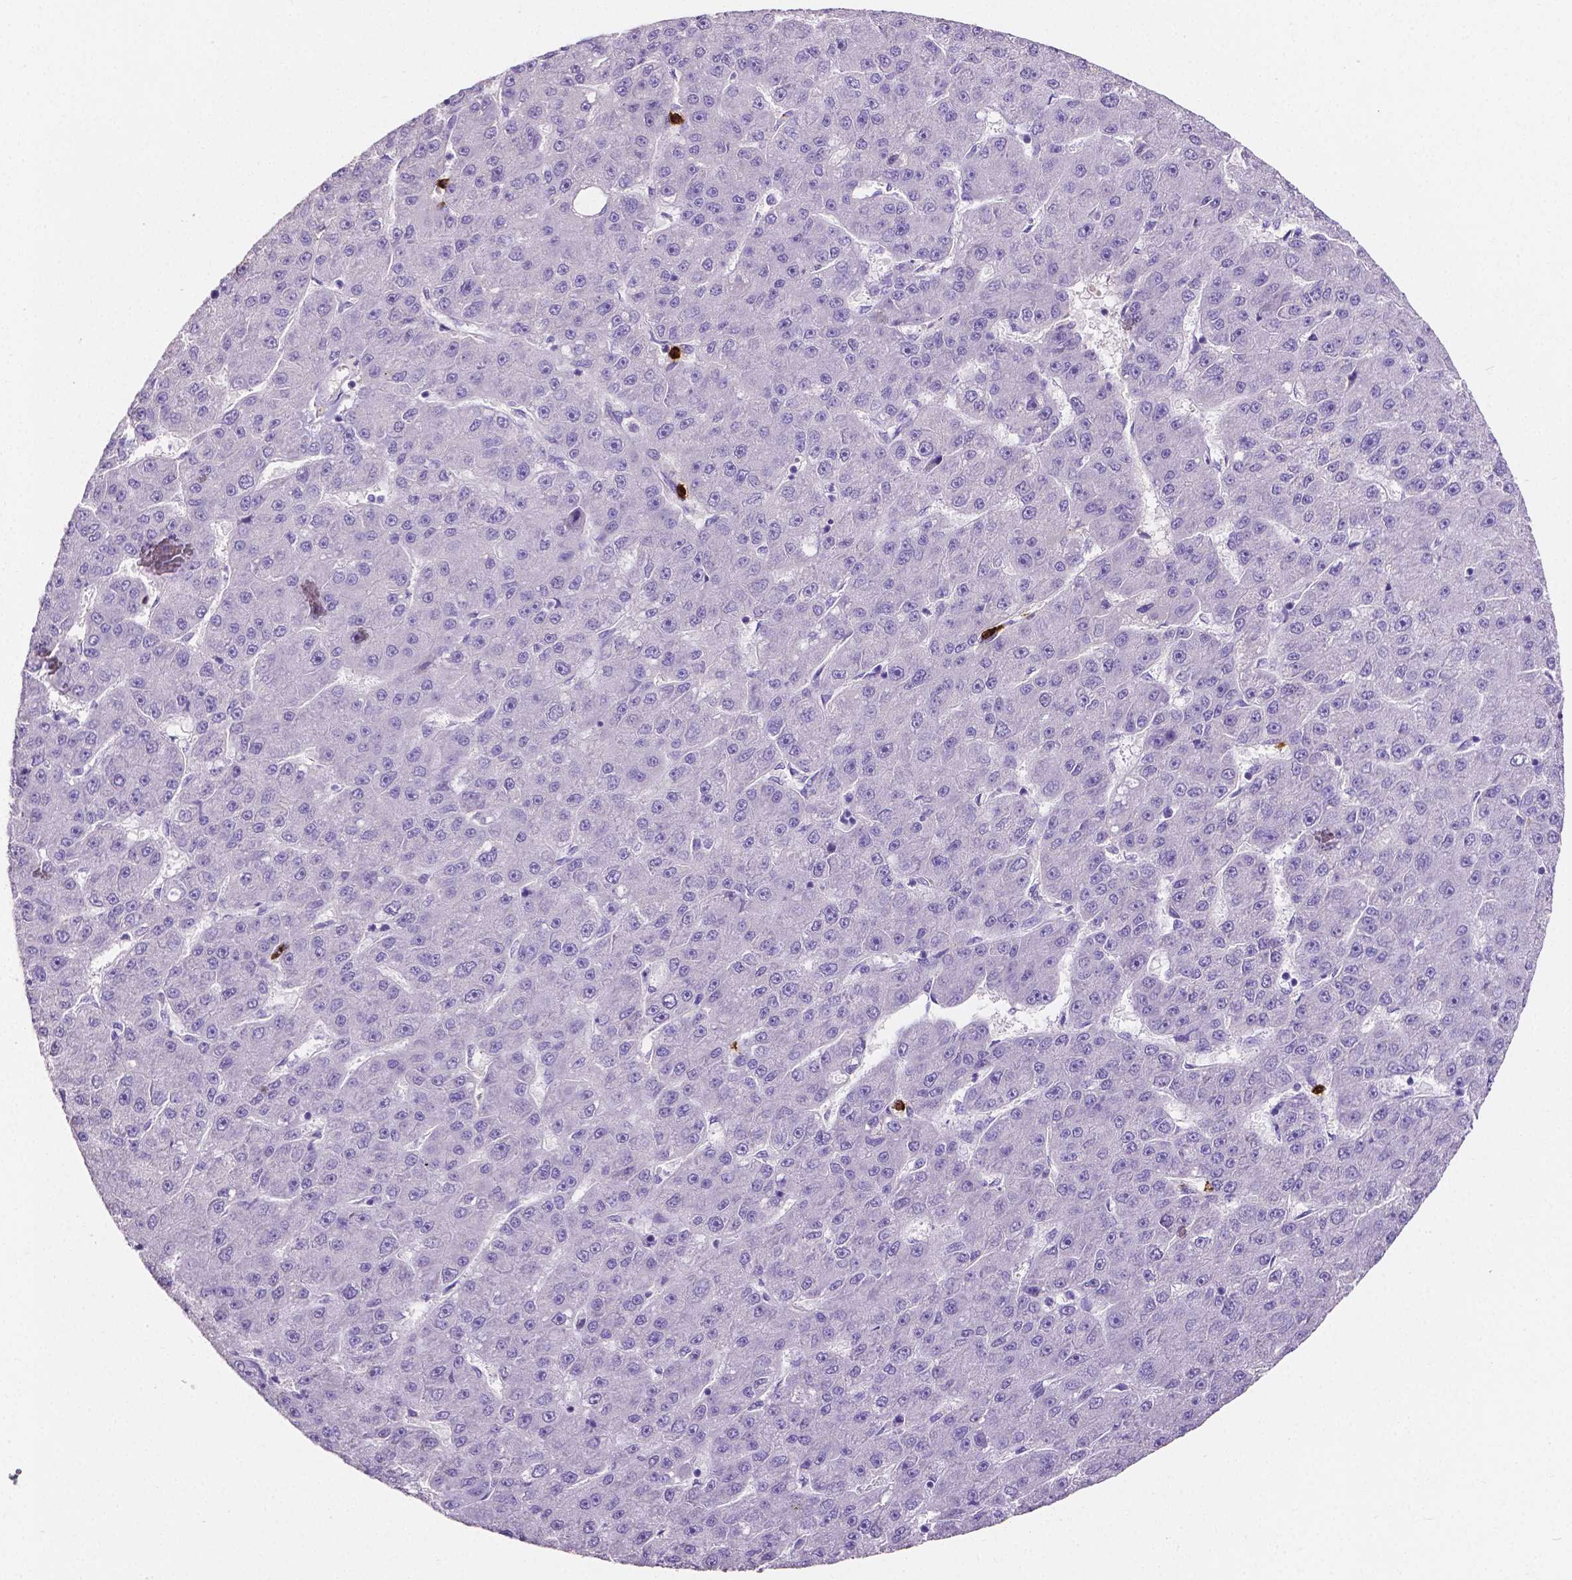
{"staining": {"intensity": "negative", "quantity": "none", "location": "none"}, "tissue": "liver cancer", "cell_type": "Tumor cells", "image_type": "cancer", "snomed": [{"axis": "morphology", "description": "Carcinoma, Hepatocellular, NOS"}, {"axis": "topography", "description": "Liver"}], "caption": "The image demonstrates no staining of tumor cells in hepatocellular carcinoma (liver).", "gene": "MMP9", "patient": {"sex": "male", "age": 67}}